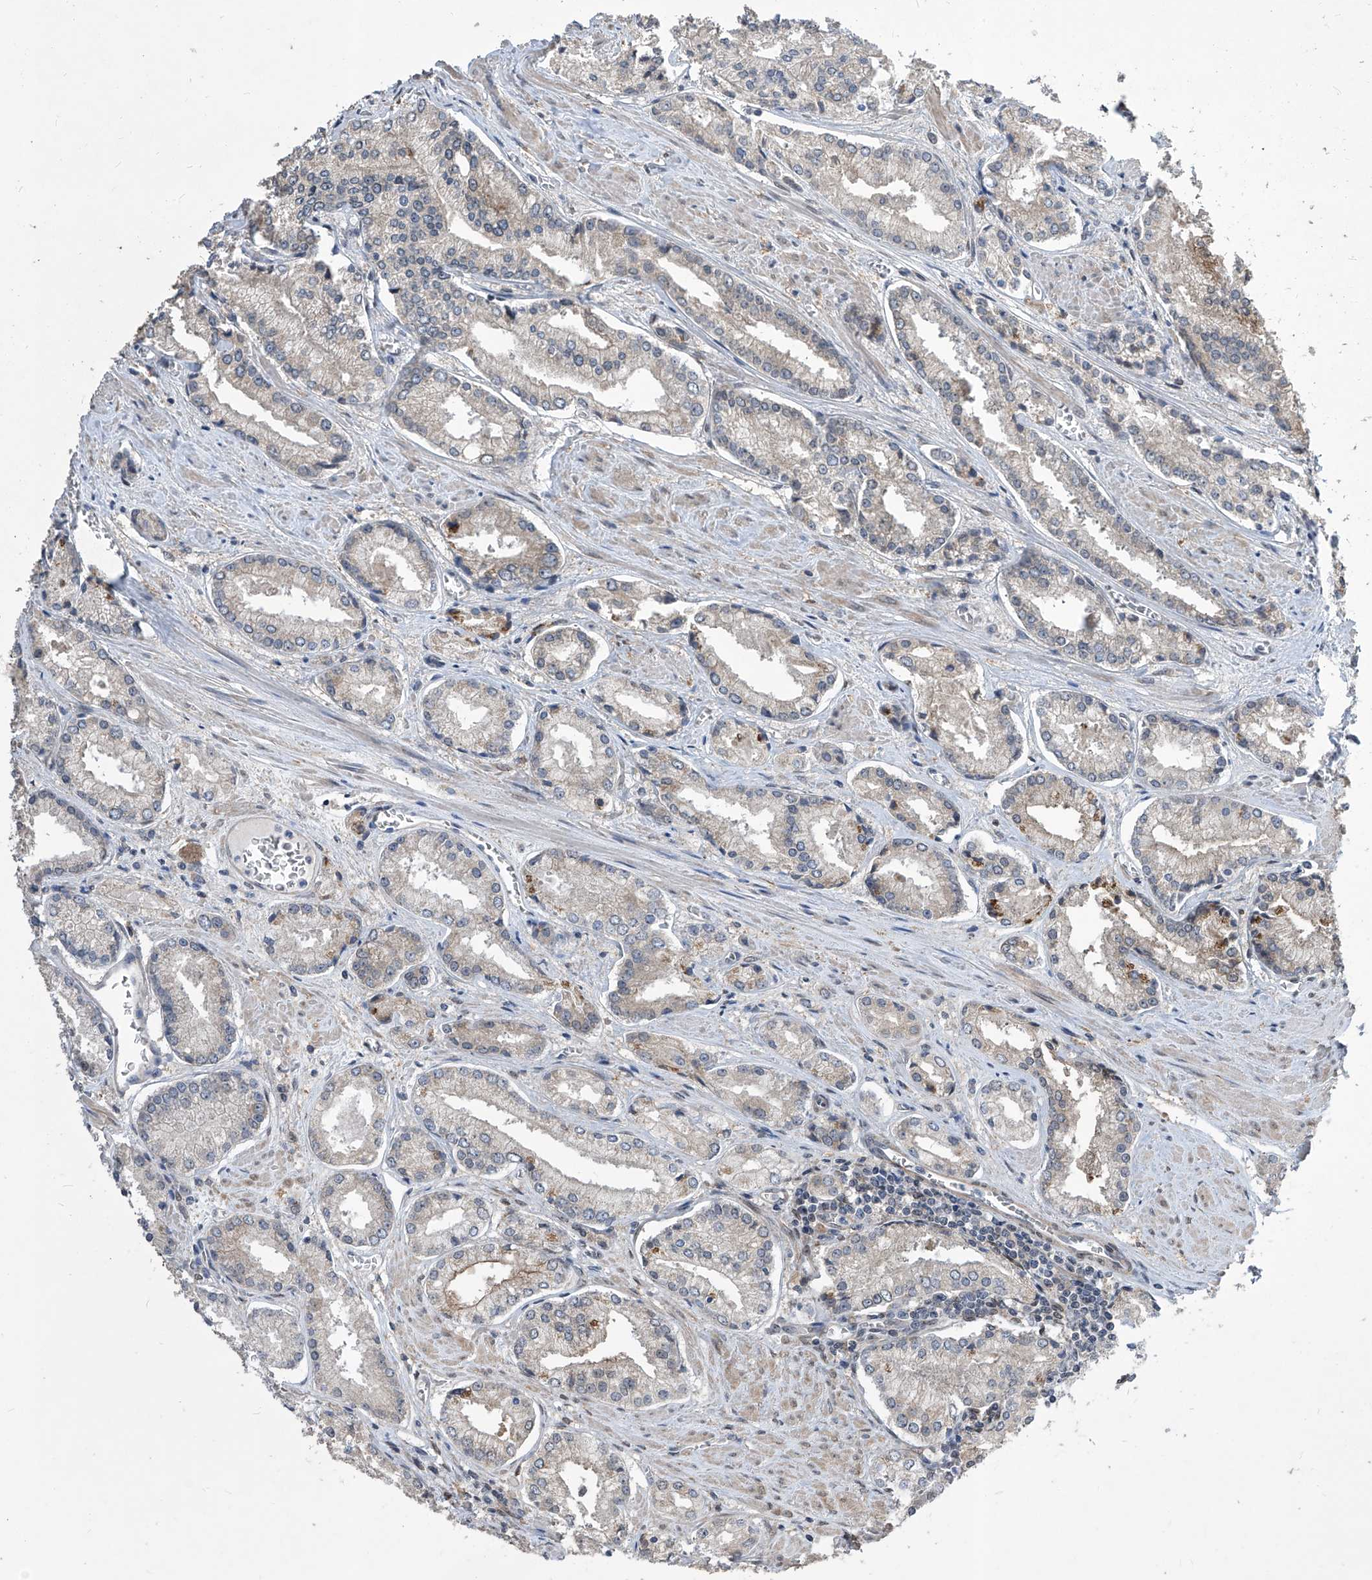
{"staining": {"intensity": "strong", "quantity": "<25%", "location": "cytoplasmic/membranous"}, "tissue": "prostate cancer", "cell_type": "Tumor cells", "image_type": "cancer", "snomed": [{"axis": "morphology", "description": "Adenocarcinoma, Low grade"}, {"axis": "topography", "description": "Prostate"}], "caption": "Prostate low-grade adenocarcinoma stained with a brown dye displays strong cytoplasmic/membranous positive positivity in about <25% of tumor cells.", "gene": "CETN2", "patient": {"sex": "male", "age": 54}}